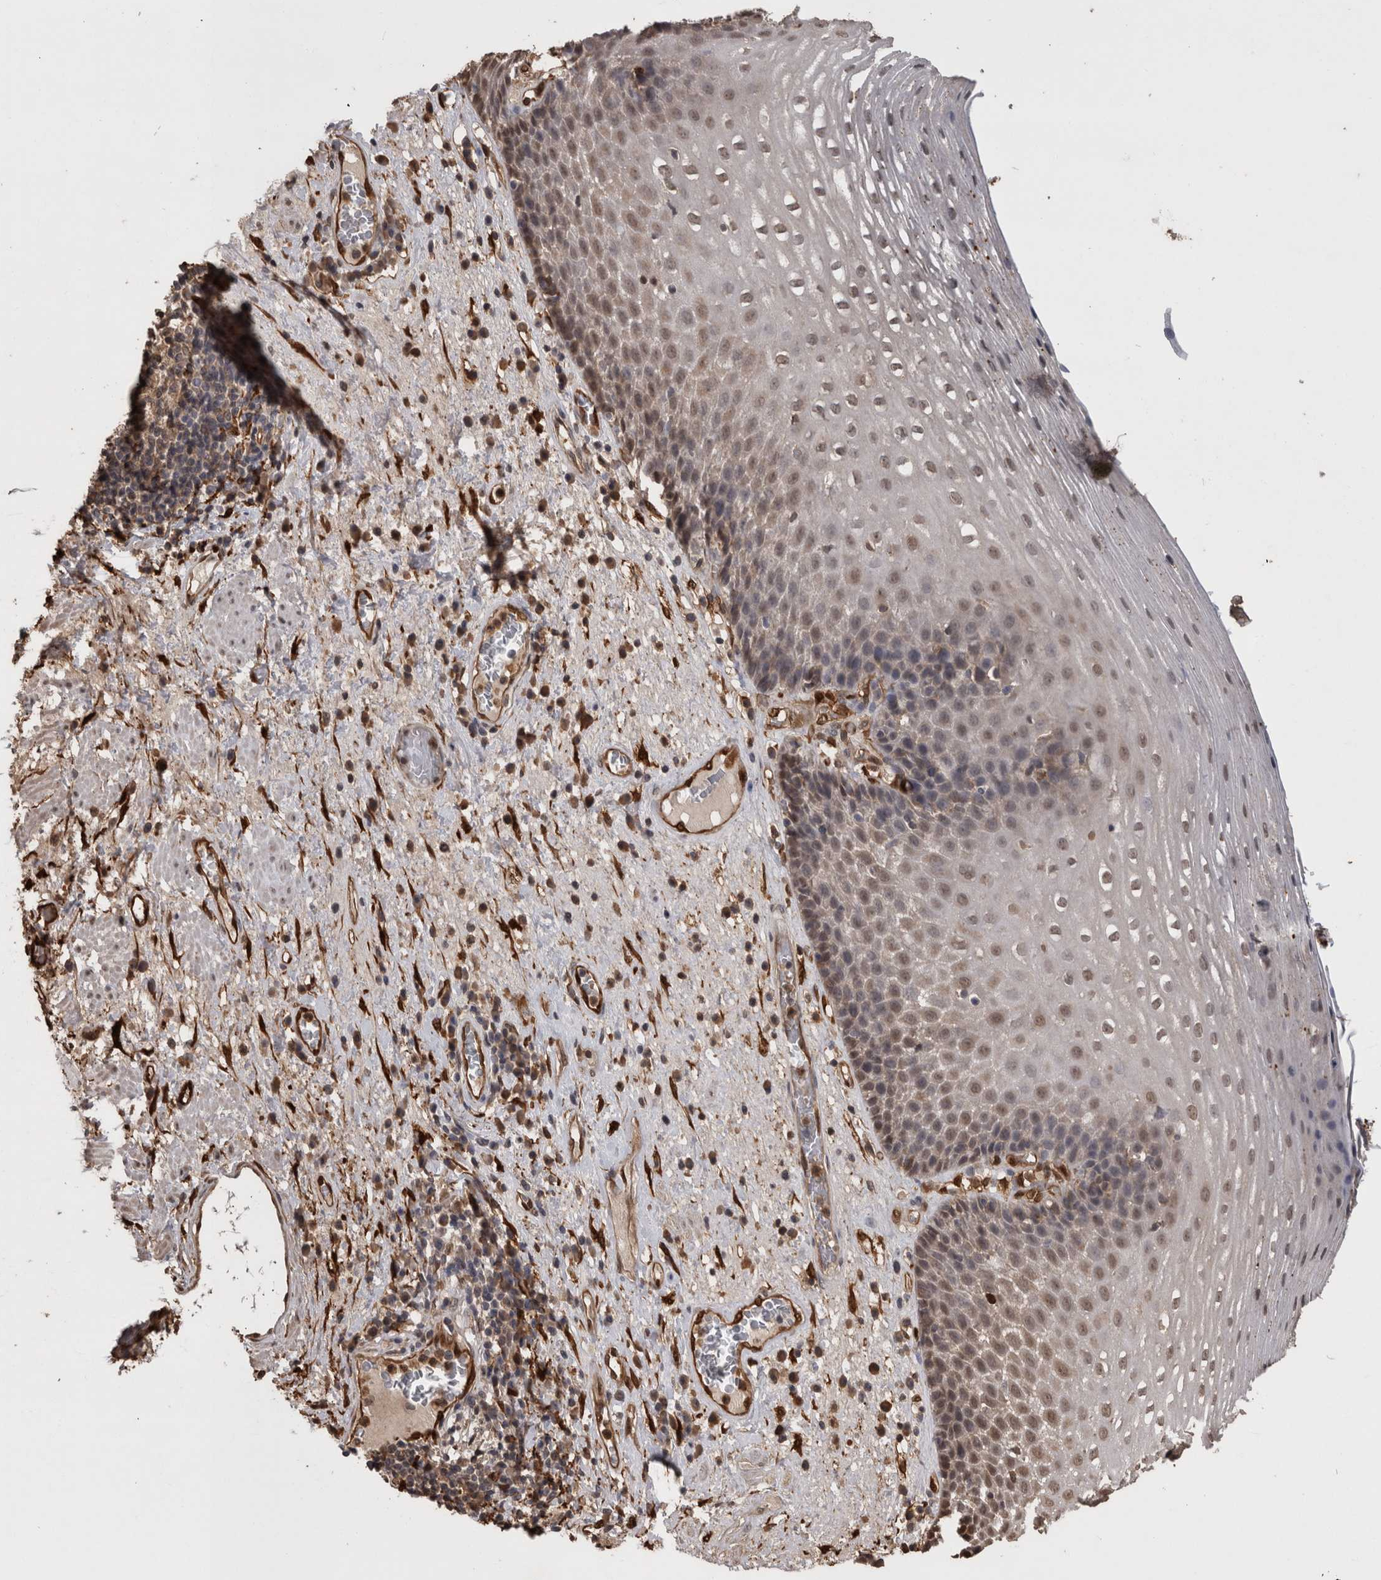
{"staining": {"intensity": "weak", "quantity": ">75%", "location": "nuclear"}, "tissue": "esophagus", "cell_type": "Squamous epithelial cells", "image_type": "normal", "snomed": [{"axis": "morphology", "description": "Normal tissue, NOS"}, {"axis": "morphology", "description": "Adenocarcinoma, NOS"}, {"axis": "topography", "description": "Esophagus"}], "caption": "Brown immunohistochemical staining in normal esophagus demonstrates weak nuclear positivity in about >75% of squamous epithelial cells.", "gene": "LXN", "patient": {"sex": "male", "age": 62}}